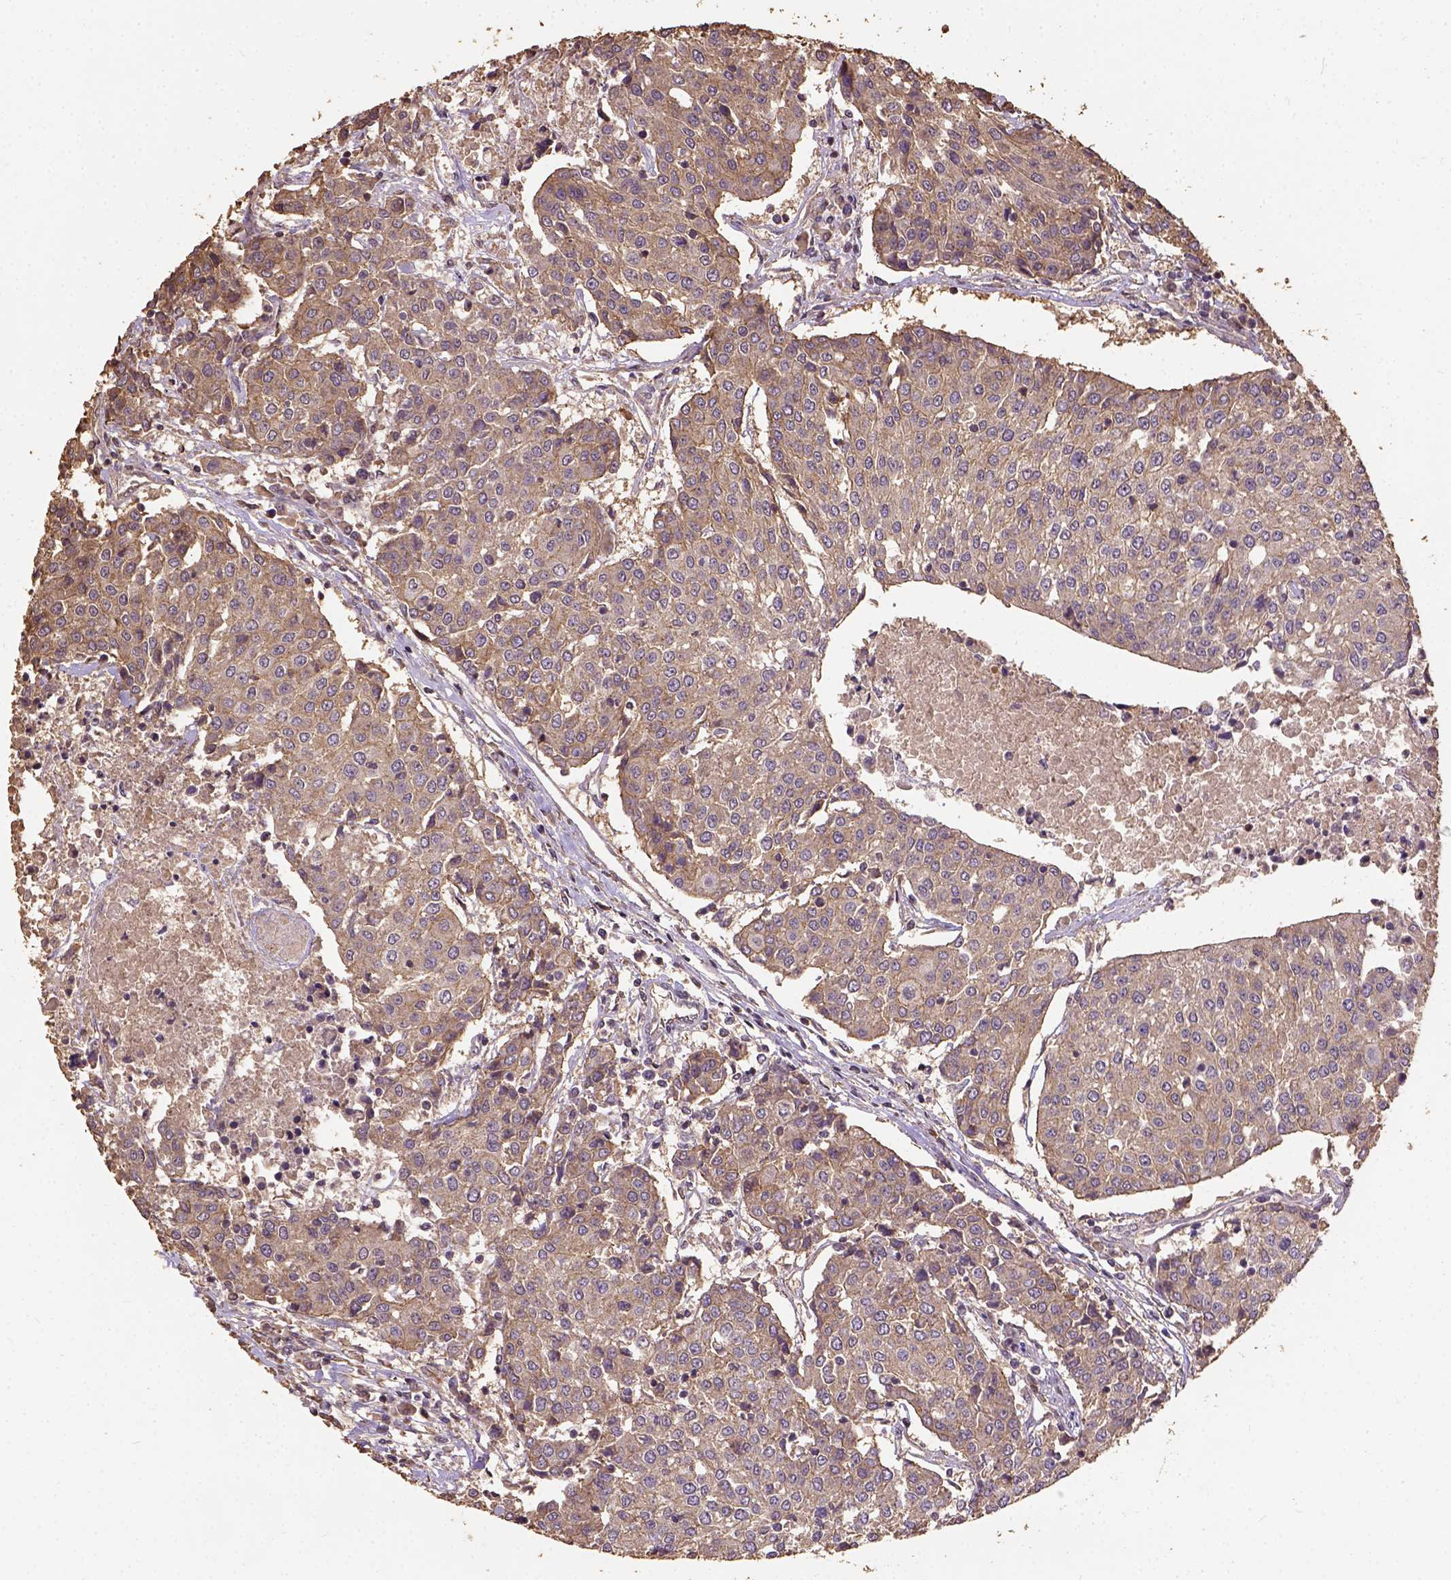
{"staining": {"intensity": "weak", "quantity": ">75%", "location": "cytoplasmic/membranous"}, "tissue": "urothelial cancer", "cell_type": "Tumor cells", "image_type": "cancer", "snomed": [{"axis": "morphology", "description": "Urothelial carcinoma, High grade"}, {"axis": "topography", "description": "Urinary bladder"}], "caption": "There is low levels of weak cytoplasmic/membranous staining in tumor cells of urothelial cancer, as demonstrated by immunohistochemical staining (brown color).", "gene": "ATP1B3", "patient": {"sex": "female", "age": 85}}